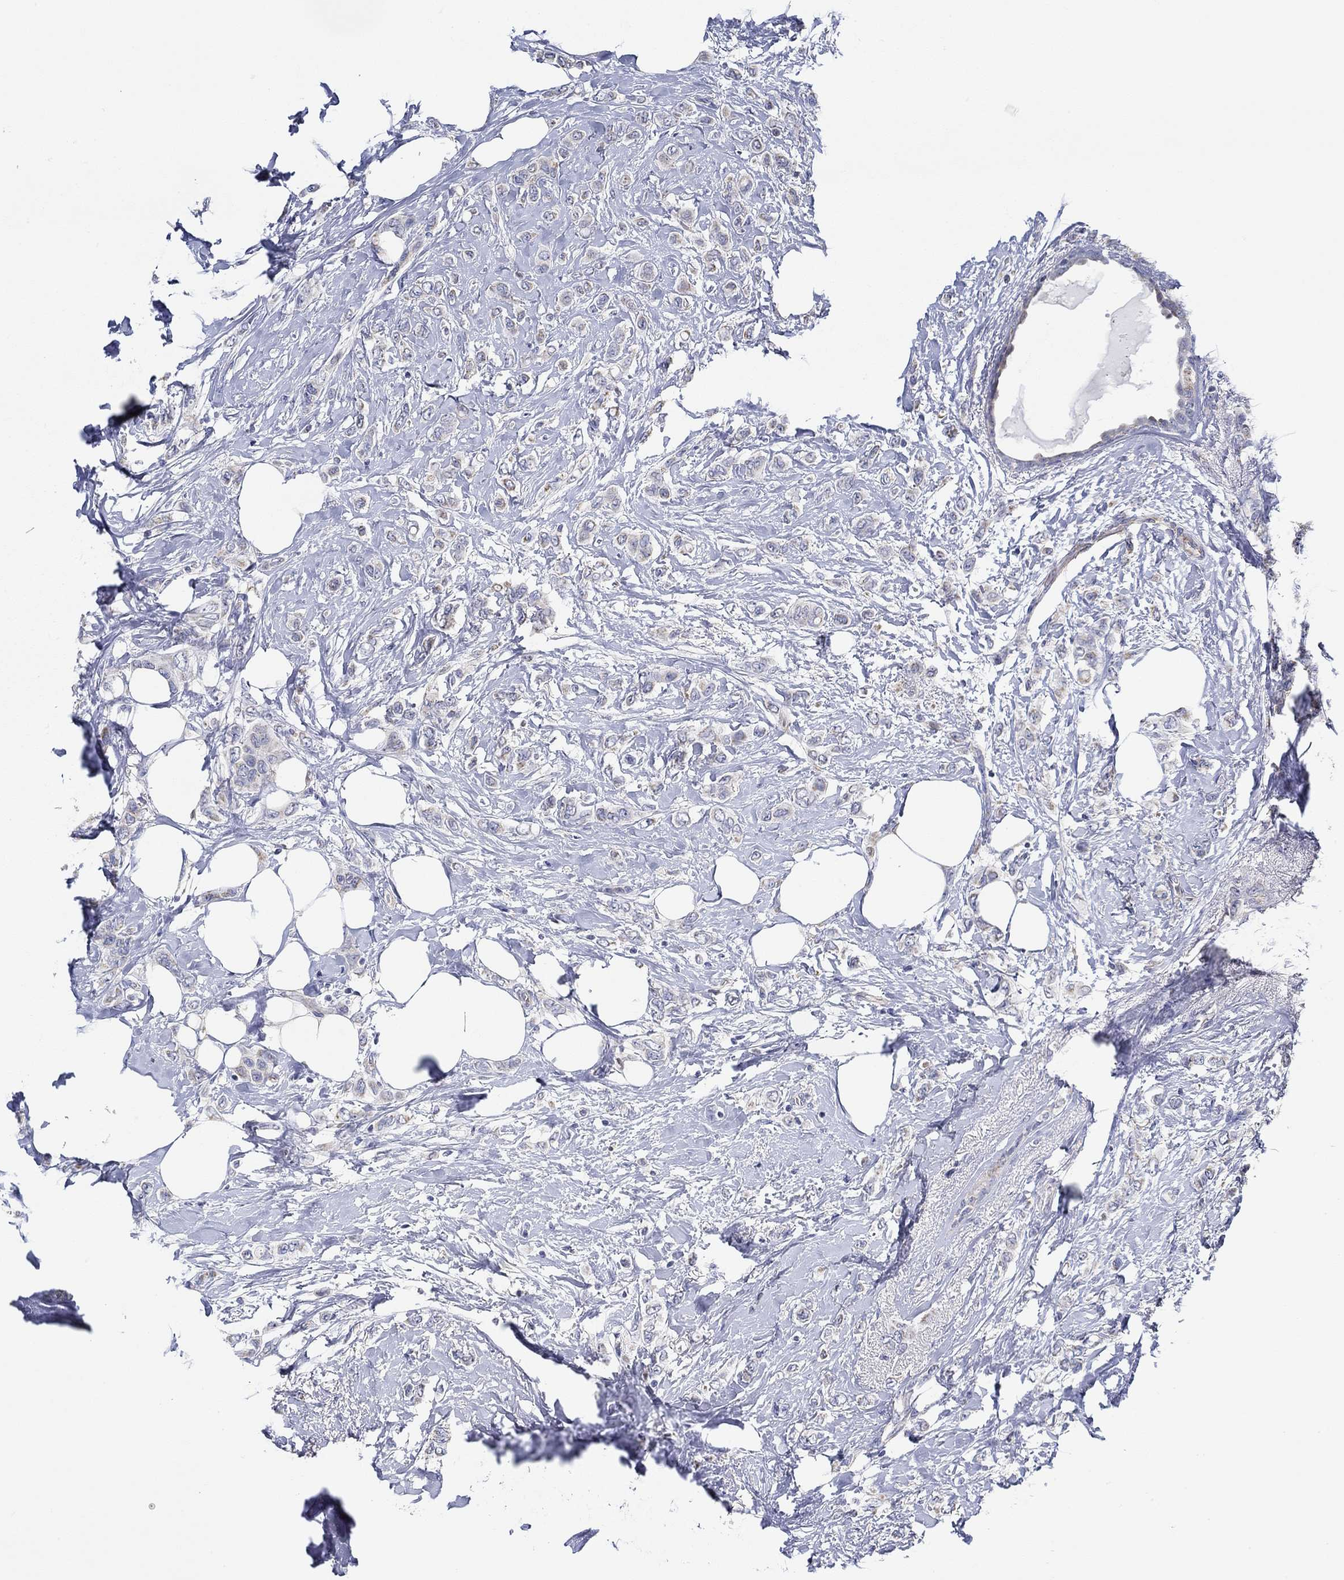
{"staining": {"intensity": "weak", "quantity": "<25%", "location": "cytoplasmic/membranous"}, "tissue": "breast cancer", "cell_type": "Tumor cells", "image_type": "cancer", "snomed": [{"axis": "morphology", "description": "Lobular carcinoma"}, {"axis": "topography", "description": "Breast"}], "caption": "High power microscopy micrograph of an IHC image of breast cancer, revealing no significant staining in tumor cells.", "gene": "CFAP61", "patient": {"sex": "female", "age": 66}}